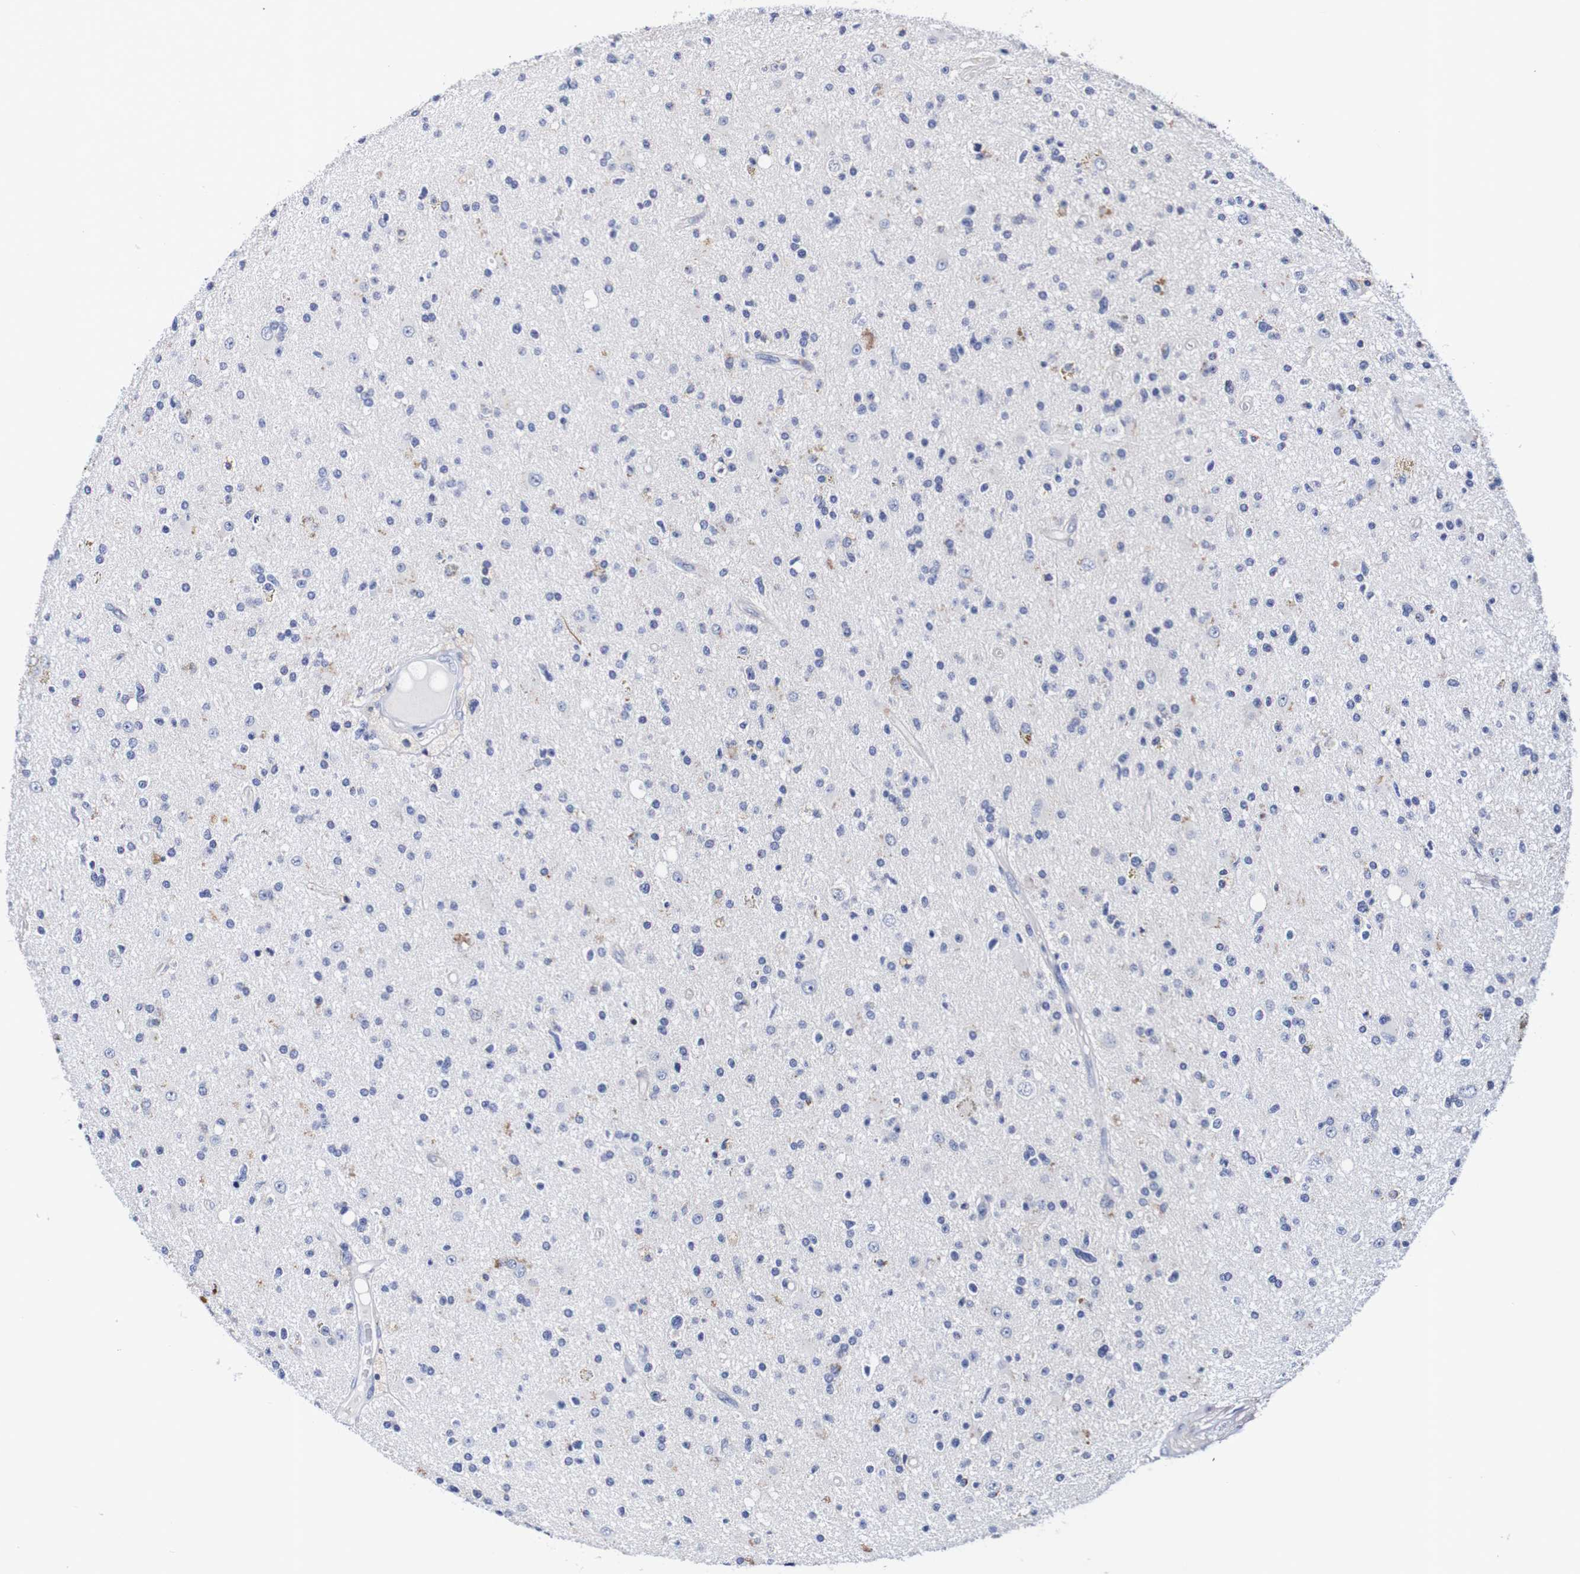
{"staining": {"intensity": "moderate", "quantity": "<25%", "location": "cytoplasmic/membranous"}, "tissue": "glioma", "cell_type": "Tumor cells", "image_type": "cancer", "snomed": [{"axis": "morphology", "description": "Glioma, malignant, High grade"}, {"axis": "topography", "description": "Brain"}], "caption": "An immunohistochemistry image of tumor tissue is shown. Protein staining in brown shows moderate cytoplasmic/membranous positivity in malignant high-grade glioma within tumor cells.", "gene": "ACVR1C", "patient": {"sex": "male", "age": 33}}